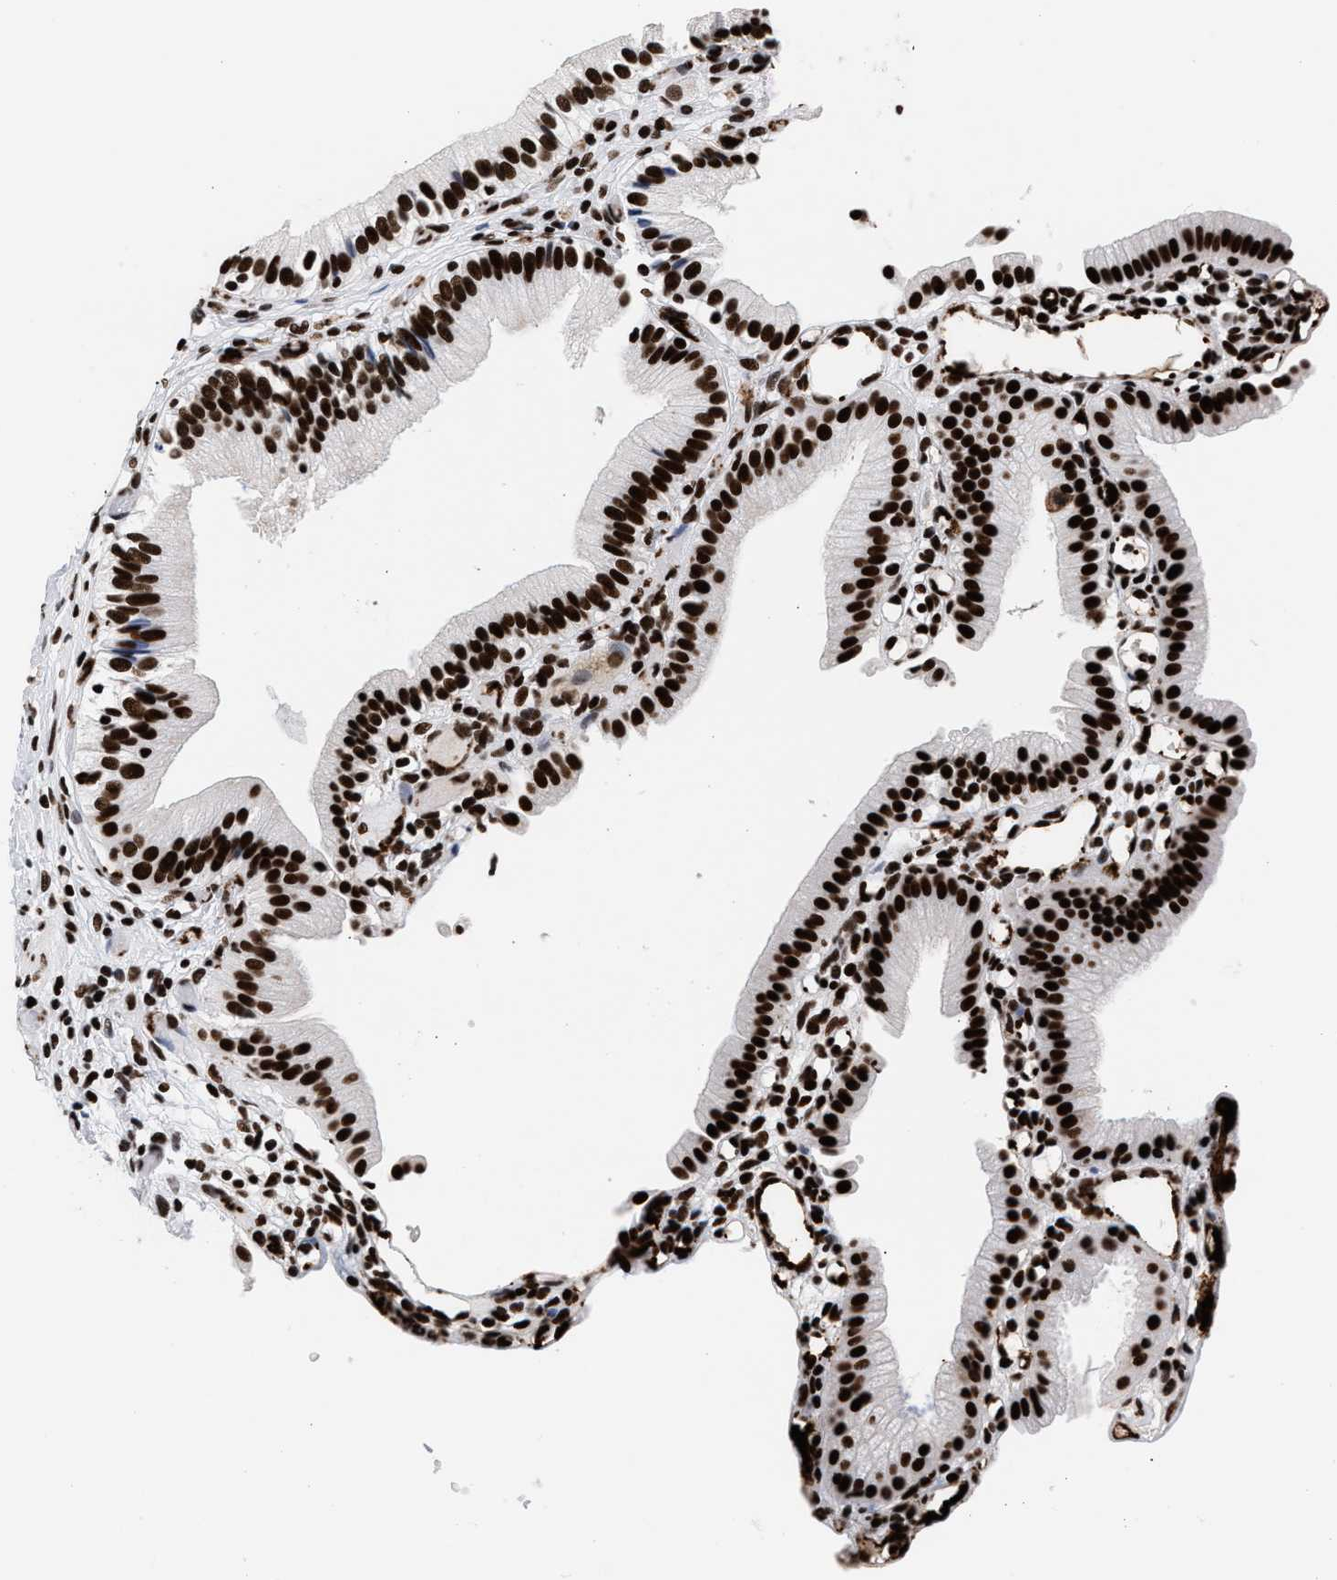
{"staining": {"intensity": "strong", "quantity": ">75%", "location": "nuclear"}, "tissue": "gallbladder", "cell_type": "Glandular cells", "image_type": "normal", "snomed": [{"axis": "morphology", "description": "Normal tissue, NOS"}, {"axis": "topography", "description": "Gallbladder"}], "caption": "A high-resolution histopathology image shows immunohistochemistry staining of benign gallbladder, which reveals strong nuclear positivity in approximately >75% of glandular cells.", "gene": "RAD21", "patient": {"sex": "male", "age": 65}}